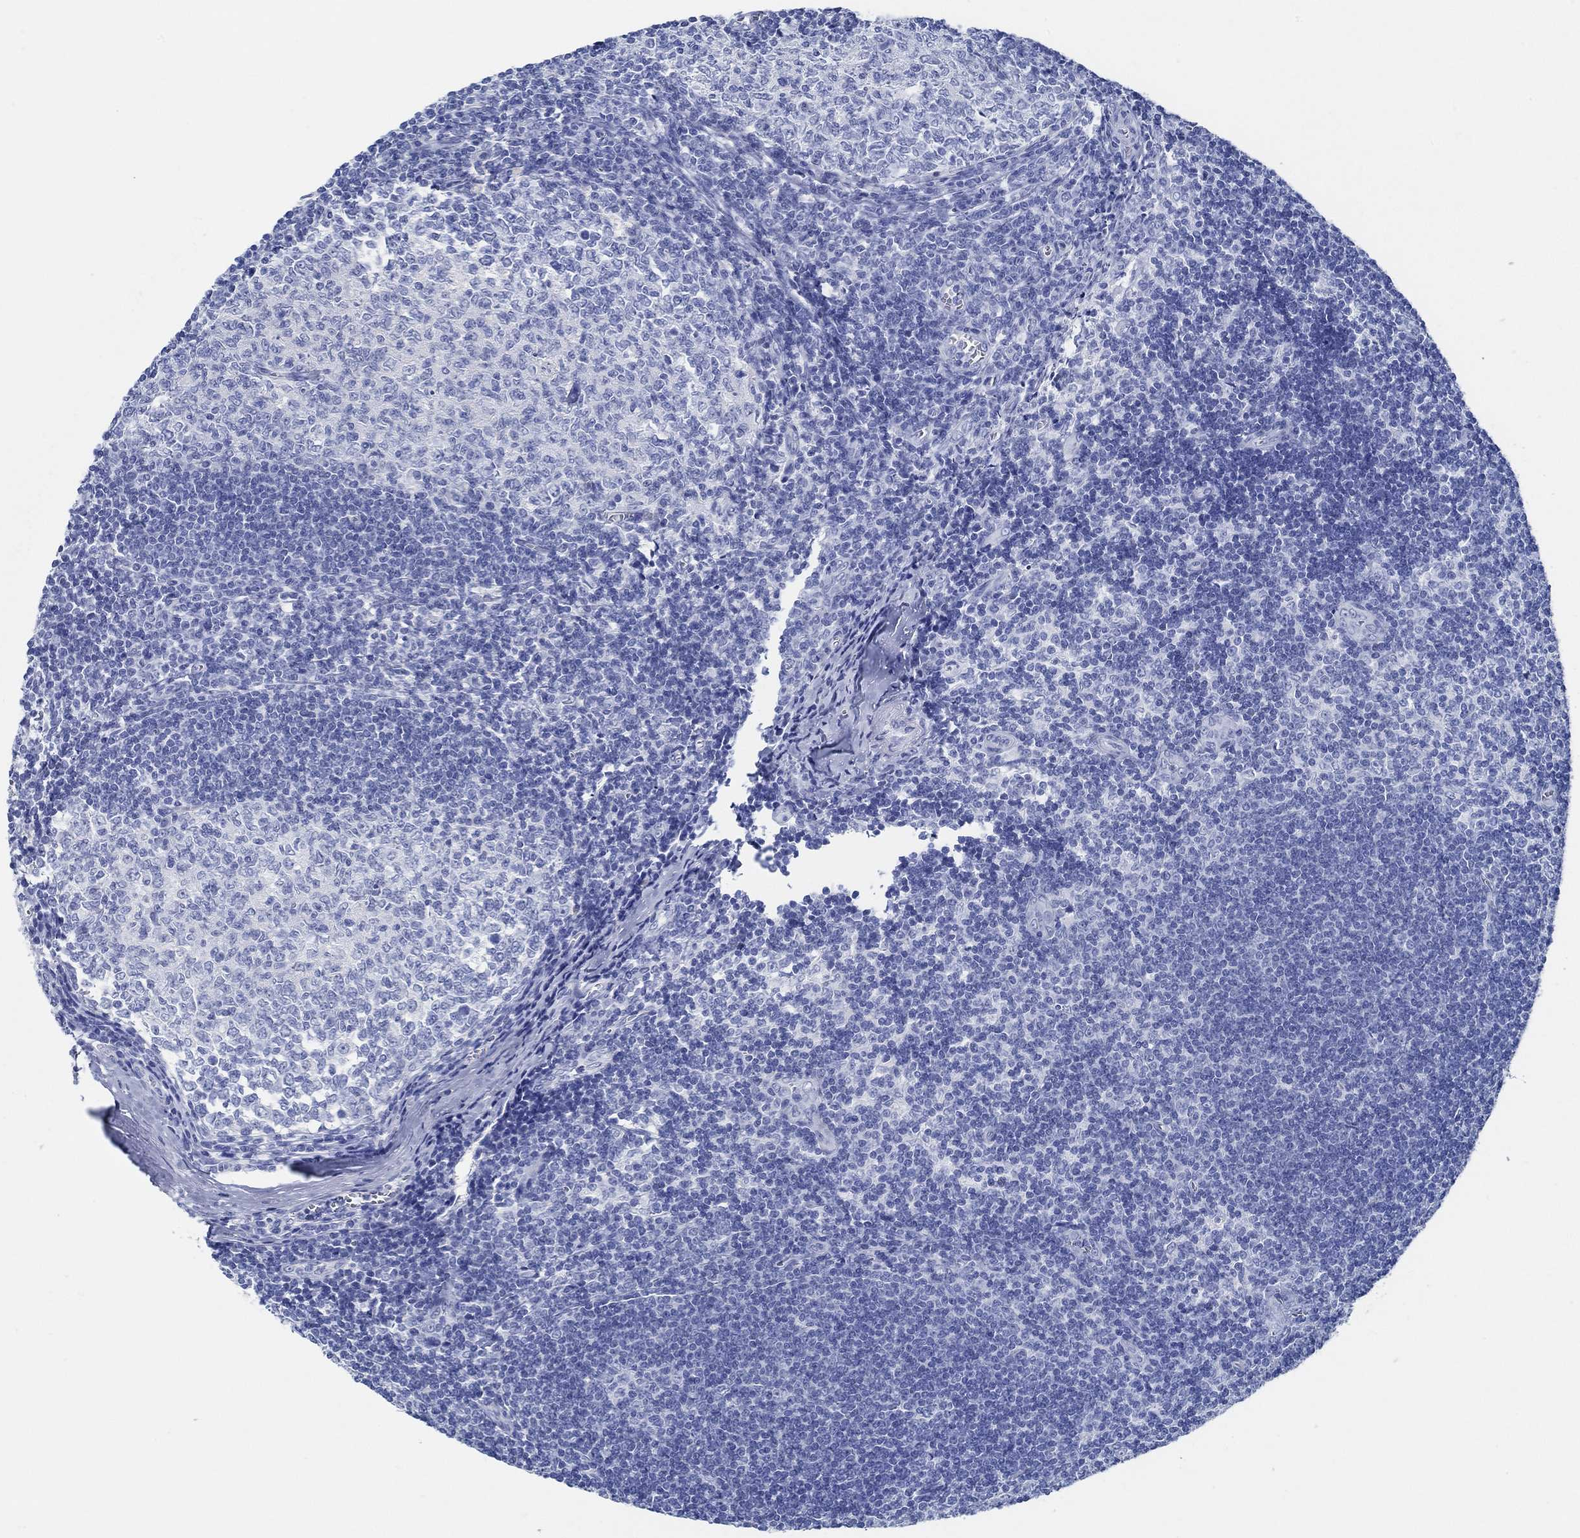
{"staining": {"intensity": "negative", "quantity": "none", "location": "none"}, "tissue": "tonsil", "cell_type": "Germinal center cells", "image_type": "normal", "snomed": [{"axis": "morphology", "description": "Normal tissue, NOS"}, {"axis": "topography", "description": "Tonsil"}], "caption": "A photomicrograph of tonsil stained for a protein displays no brown staining in germinal center cells.", "gene": "SLC45A1", "patient": {"sex": "male", "age": 33}}